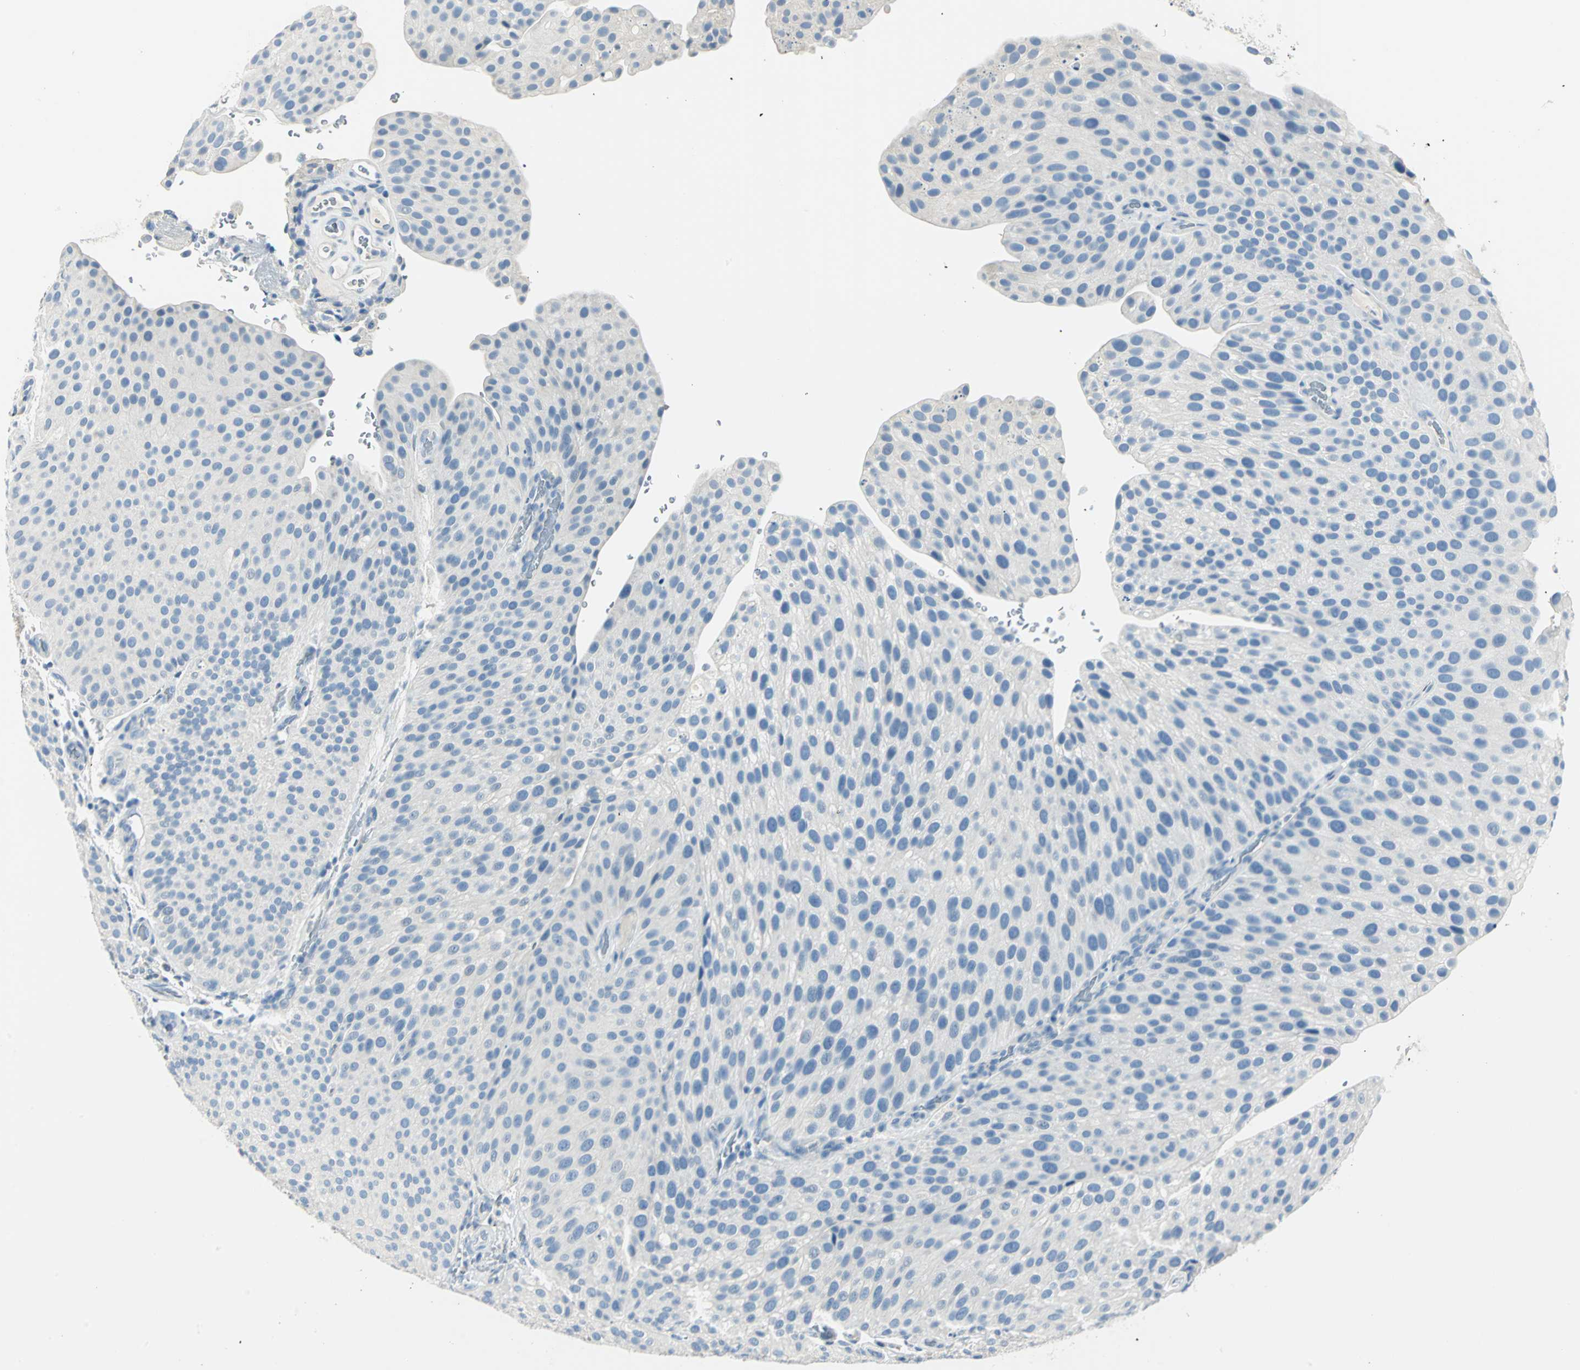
{"staining": {"intensity": "negative", "quantity": "none", "location": "none"}, "tissue": "urothelial cancer", "cell_type": "Tumor cells", "image_type": "cancer", "snomed": [{"axis": "morphology", "description": "Urothelial carcinoma, Low grade"}, {"axis": "topography", "description": "Smooth muscle"}, {"axis": "topography", "description": "Urinary bladder"}], "caption": "This micrograph is of urothelial carcinoma (low-grade) stained with immunohistochemistry (IHC) to label a protein in brown with the nuclei are counter-stained blue. There is no positivity in tumor cells.", "gene": "UCHL1", "patient": {"sex": "male", "age": 60}}